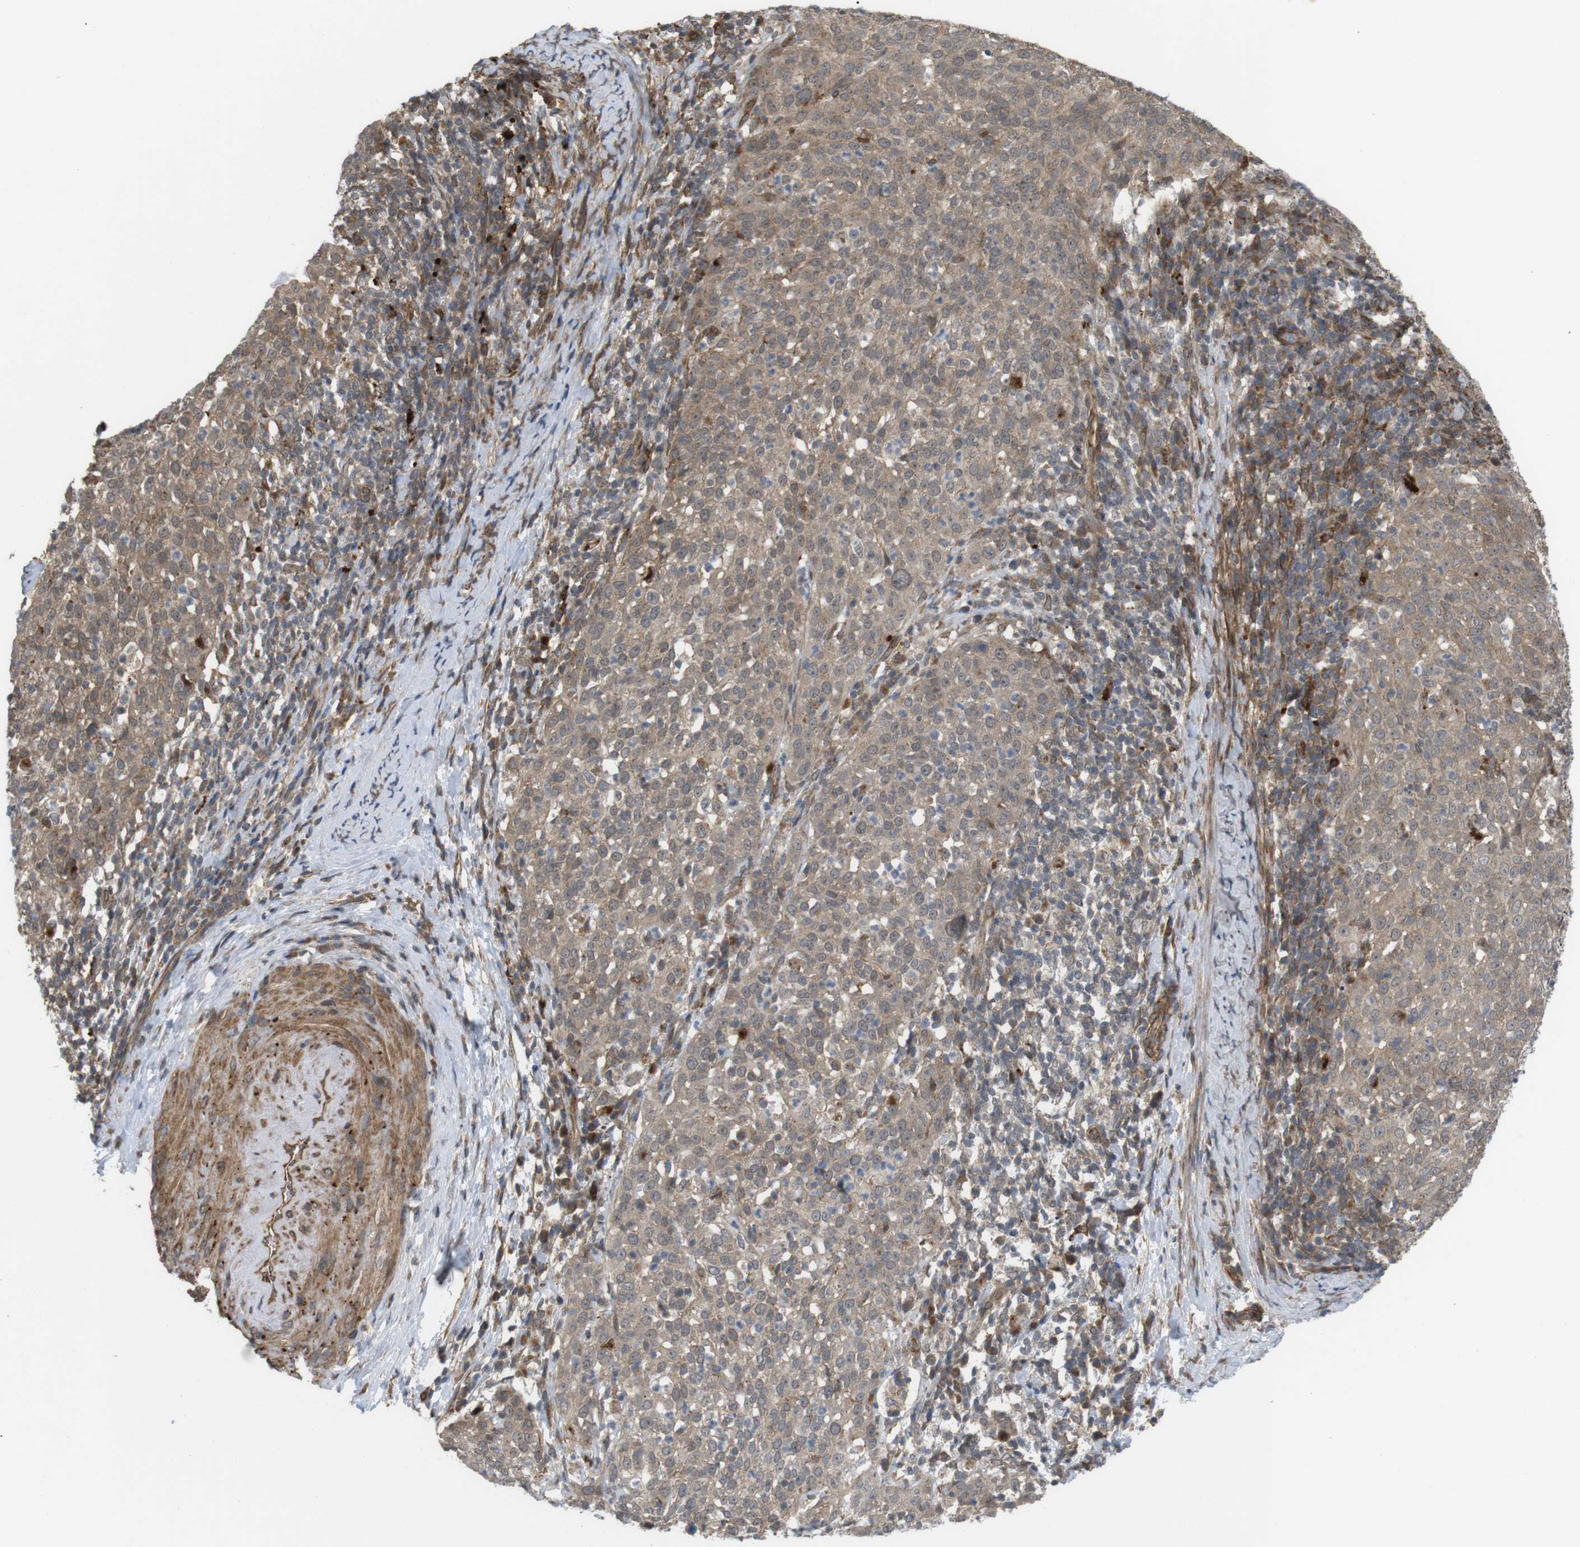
{"staining": {"intensity": "moderate", "quantity": ">75%", "location": "cytoplasmic/membranous"}, "tissue": "cervical cancer", "cell_type": "Tumor cells", "image_type": "cancer", "snomed": [{"axis": "morphology", "description": "Squamous cell carcinoma, NOS"}, {"axis": "topography", "description": "Cervix"}], "caption": "The micrograph shows a brown stain indicating the presence of a protein in the cytoplasmic/membranous of tumor cells in cervical squamous cell carcinoma.", "gene": "KANK2", "patient": {"sex": "female", "age": 51}}